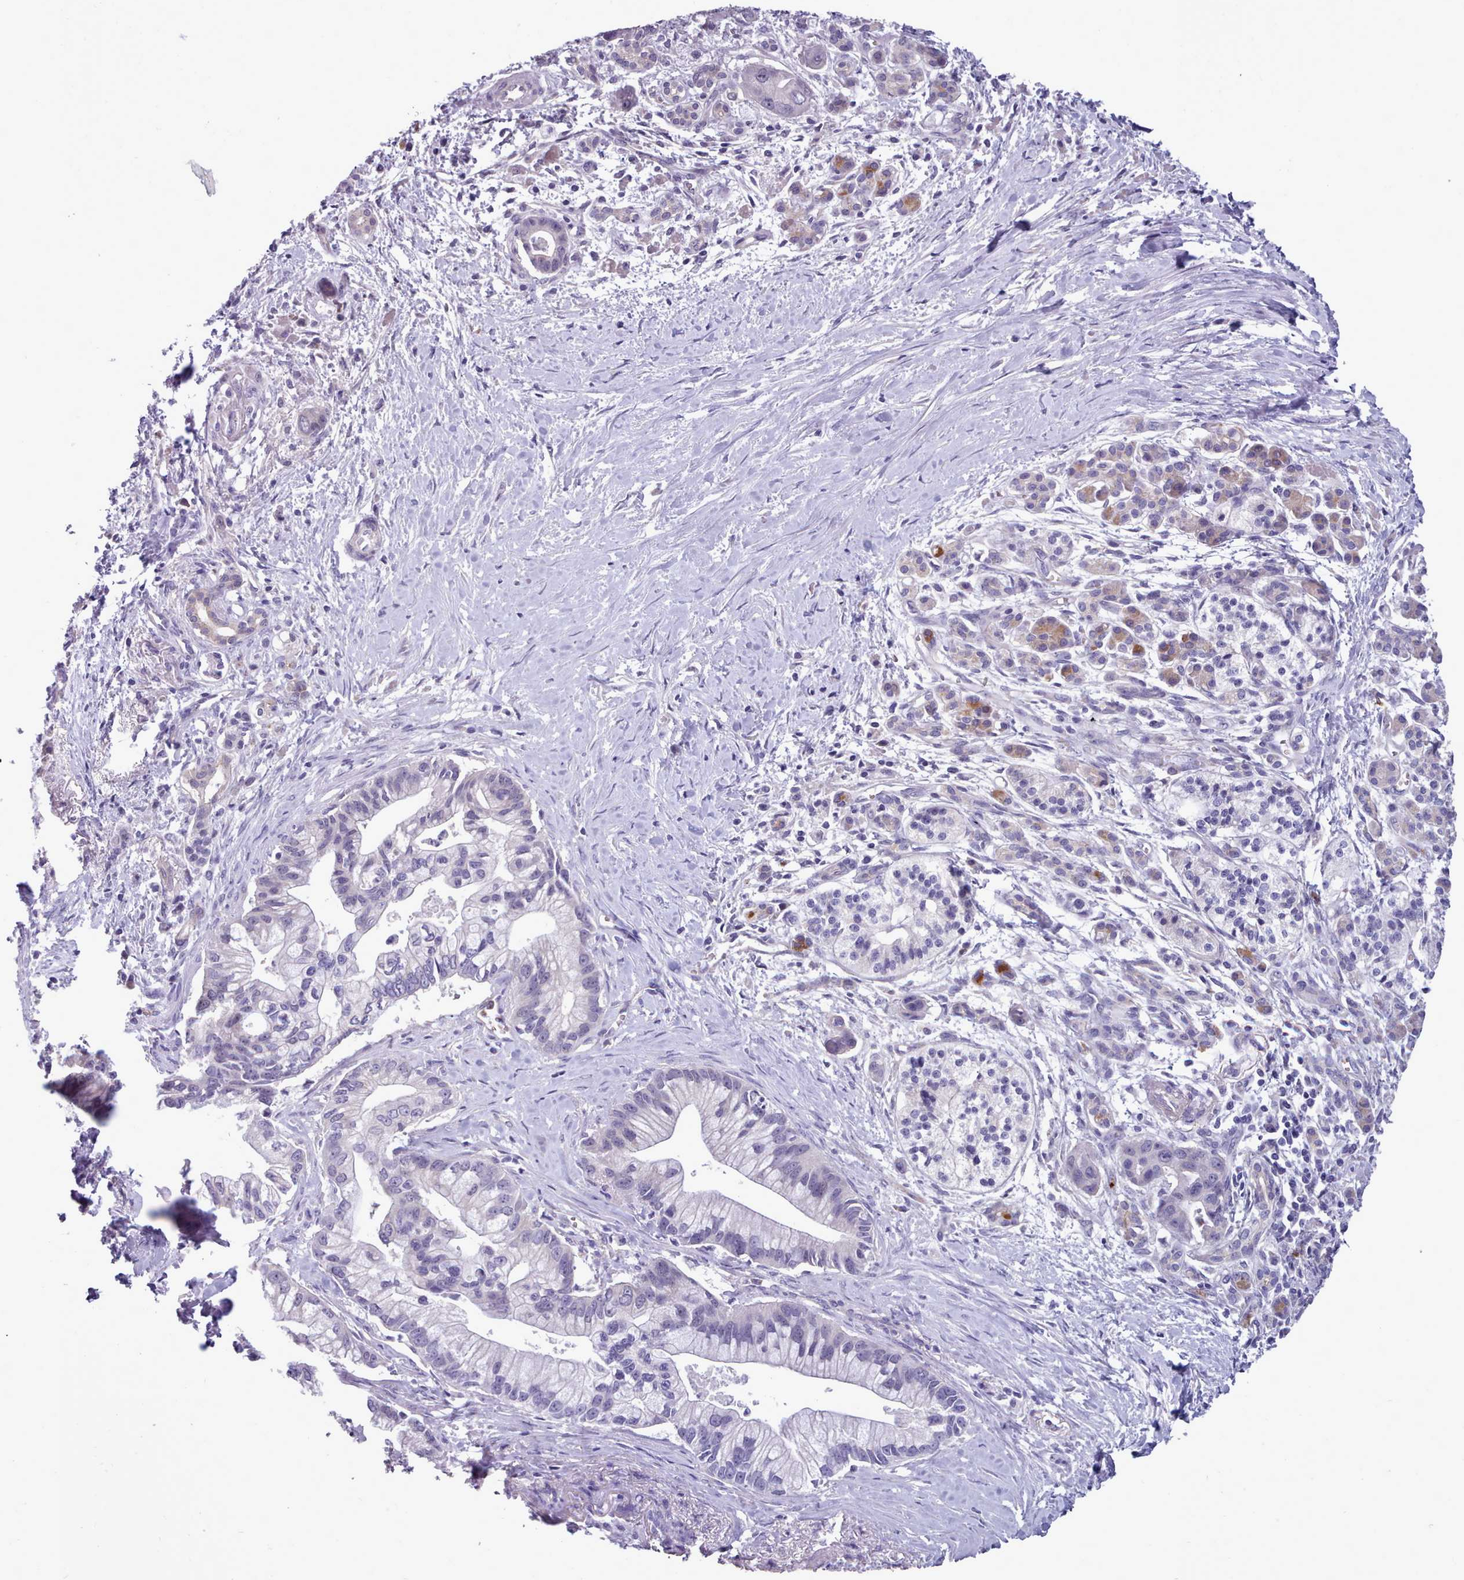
{"staining": {"intensity": "negative", "quantity": "none", "location": "none"}, "tissue": "pancreatic cancer", "cell_type": "Tumor cells", "image_type": "cancer", "snomed": [{"axis": "morphology", "description": "Adenocarcinoma, NOS"}, {"axis": "topography", "description": "Pancreas"}], "caption": "DAB (3,3'-diaminobenzidine) immunohistochemical staining of pancreatic cancer (adenocarcinoma) demonstrates no significant expression in tumor cells. The staining is performed using DAB (3,3'-diaminobenzidine) brown chromogen with nuclei counter-stained in using hematoxylin.", "gene": "KCTD16", "patient": {"sex": "male", "age": 68}}